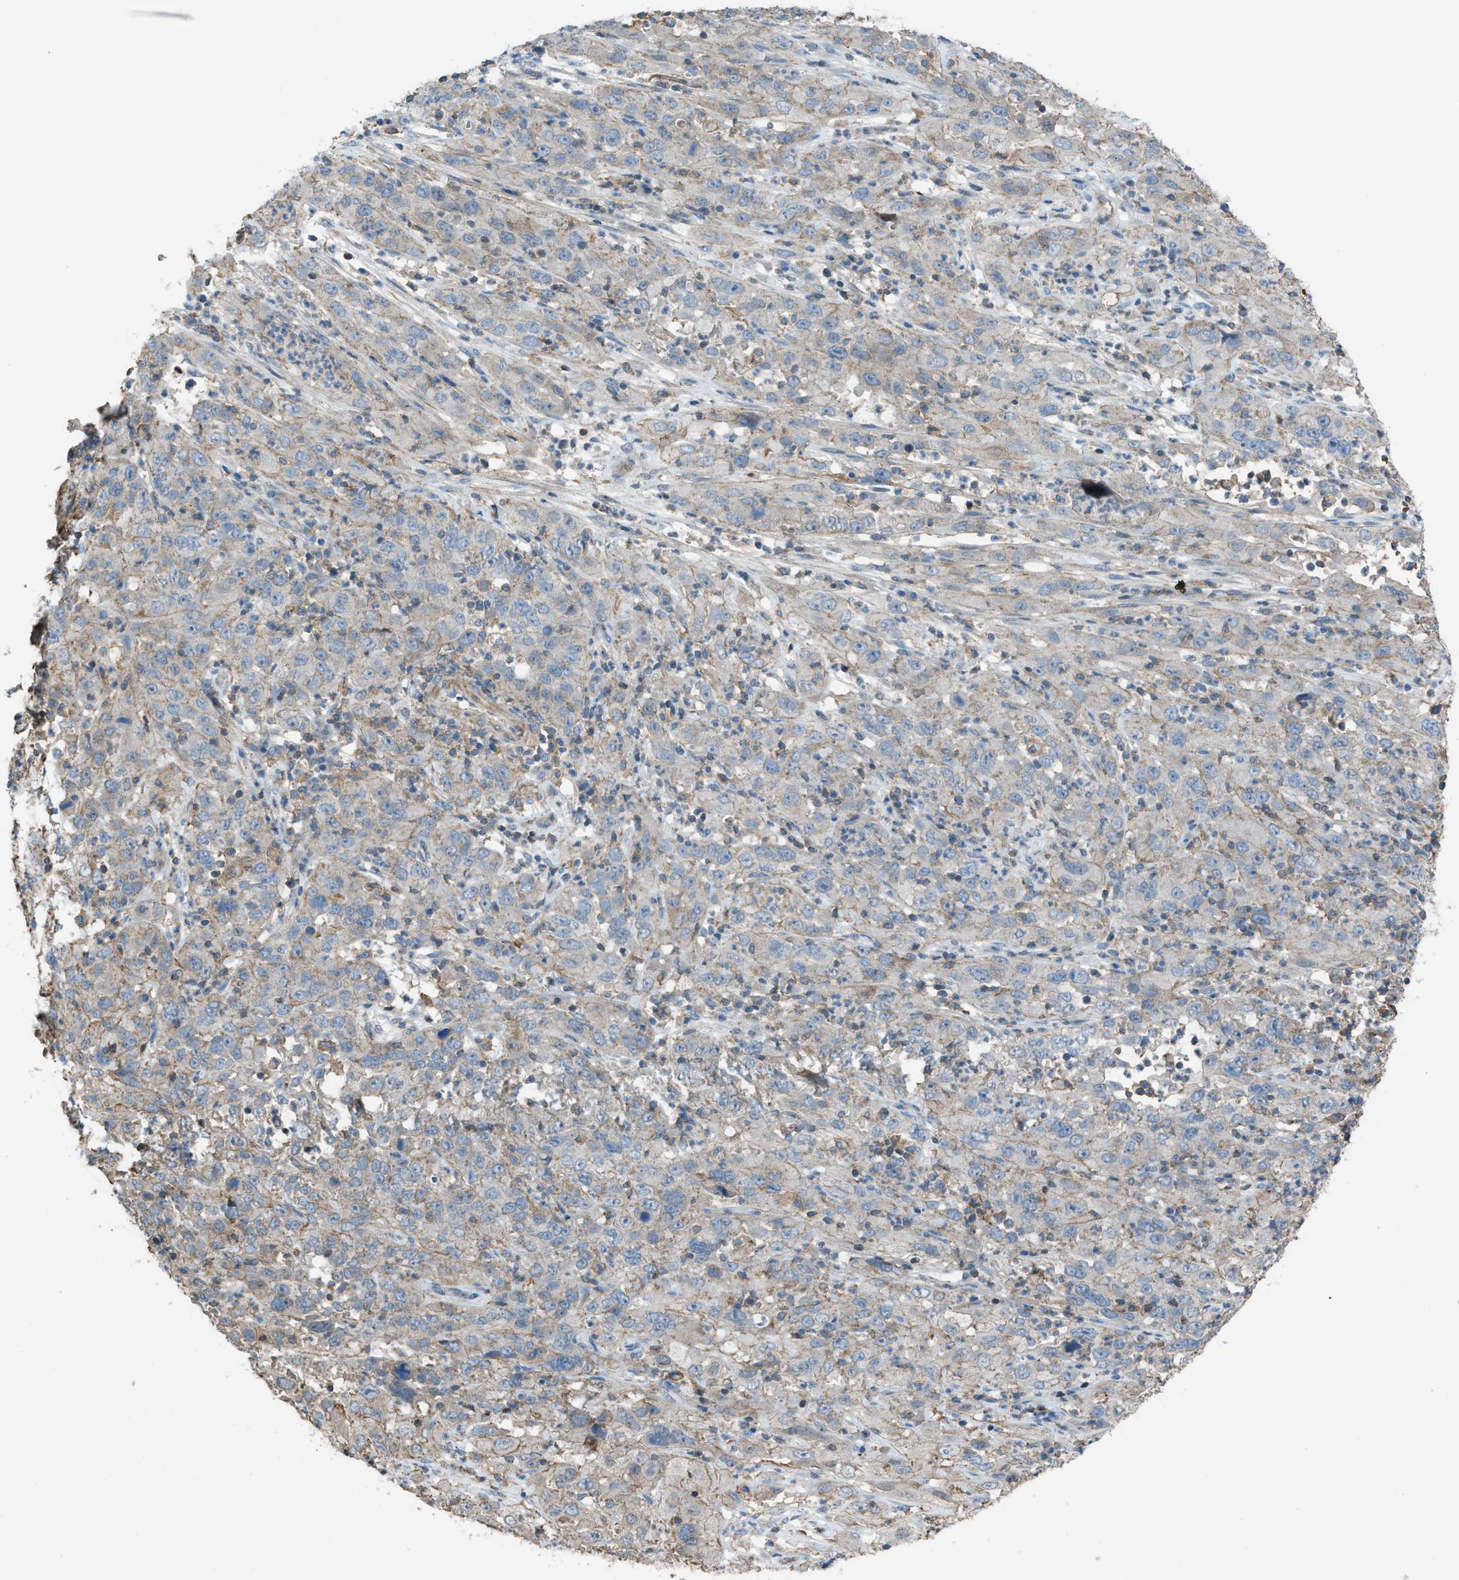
{"staining": {"intensity": "weak", "quantity": "25%-75%", "location": "cytoplasmic/membranous"}, "tissue": "cervical cancer", "cell_type": "Tumor cells", "image_type": "cancer", "snomed": [{"axis": "morphology", "description": "Squamous cell carcinoma, NOS"}, {"axis": "topography", "description": "Cervix"}], "caption": "Tumor cells show low levels of weak cytoplasmic/membranous expression in about 25%-75% of cells in human cervical cancer.", "gene": "NCK2", "patient": {"sex": "female", "age": 32}}